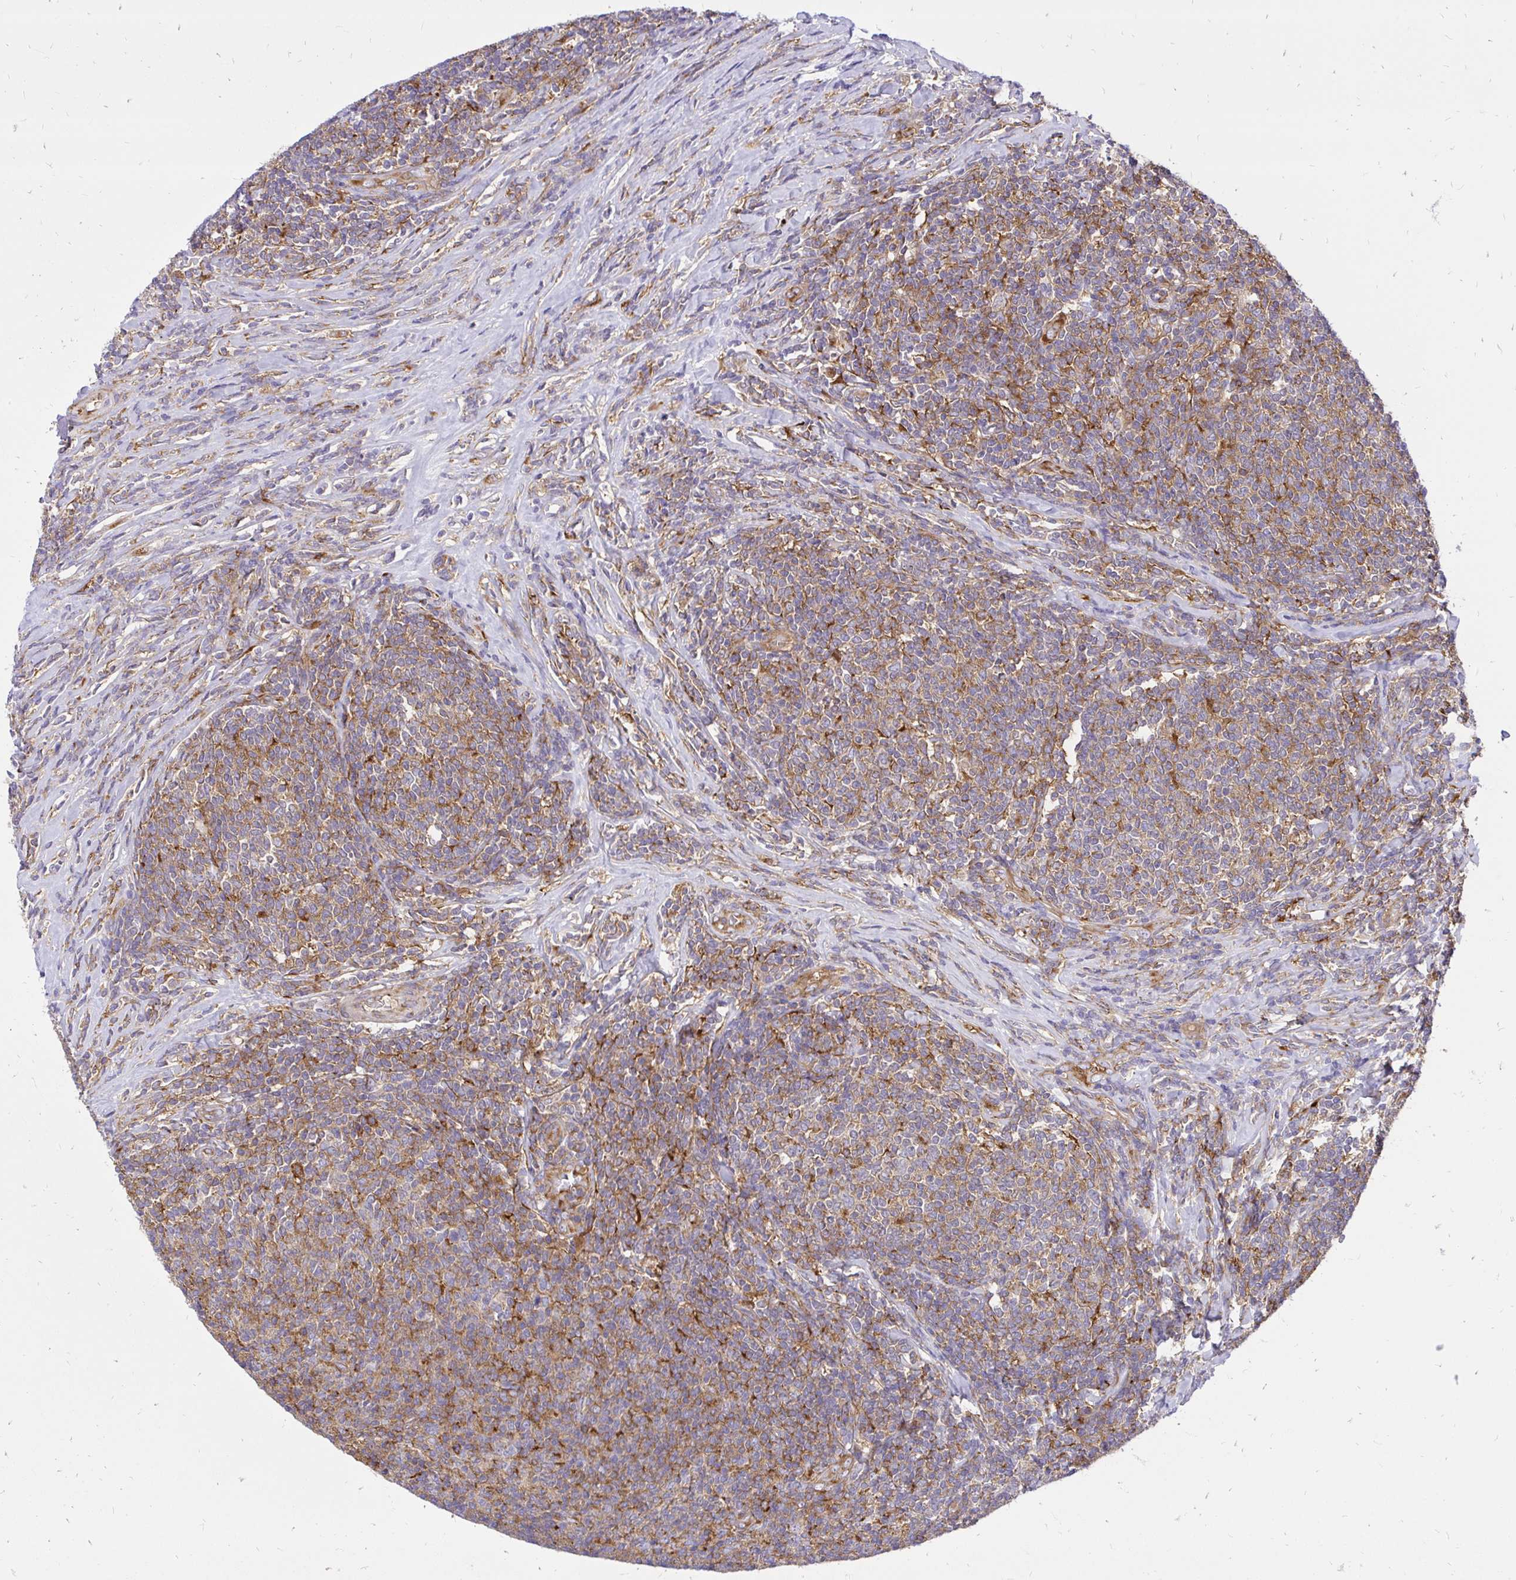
{"staining": {"intensity": "weak", "quantity": "25%-75%", "location": "cytoplasmic/membranous"}, "tissue": "lymphoma", "cell_type": "Tumor cells", "image_type": "cancer", "snomed": [{"axis": "morphology", "description": "Malignant lymphoma, non-Hodgkin's type, Low grade"}, {"axis": "topography", "description": "Lymph node"}], "caption": "A photomicrograph showing weak cytoplasmic/membranous staining in about 25%-75% of tumor cells in malignant lymphoma, non-Hodgkin's type (low-grade), as visualized by brown immunohistochemical staining.", "gene": "ABCB10", "patient": {"sex": "male", "age": 52}}